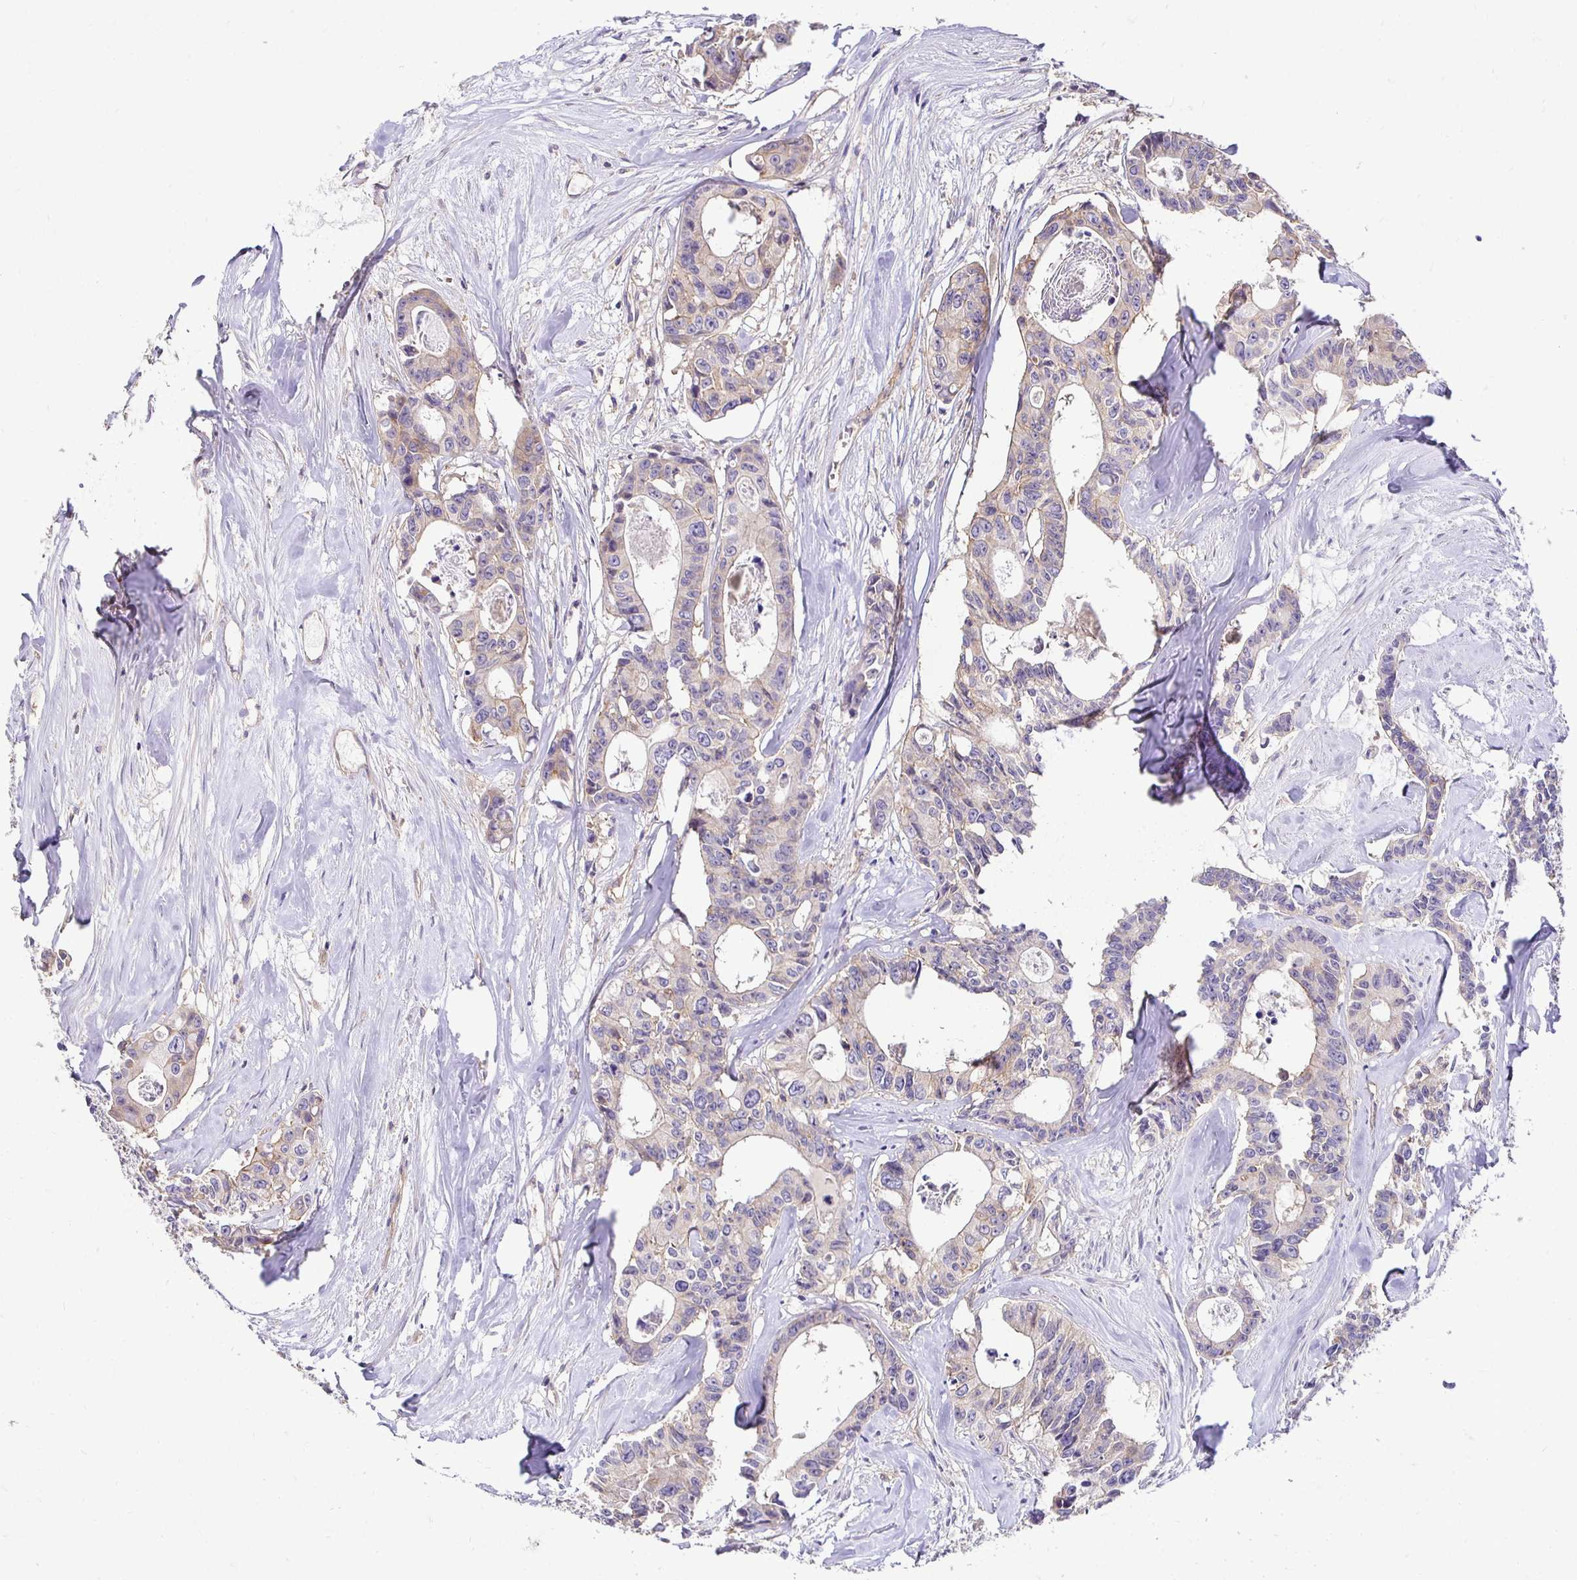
{"staining": {"intensity": "negative", "quantity": "none", "location": "none"}, "tissue": "colorectal cancer", "cell_type": "Tumor cells", "image_type": "cancer", "snomed": [{"axis": "morphology", "description": "Adenocarcinoma, NOS"}, {"axis": "topography", "description": "Rectum"}], "caption": "IHC of human colorectal adenocarcinoma exhibits no positivity in tumor cells. (Immunohistochemistry, brightfield microscopy, high magnification).", "gene": "SLC9A1", "patient": {"sex": "male", "age": 57}}